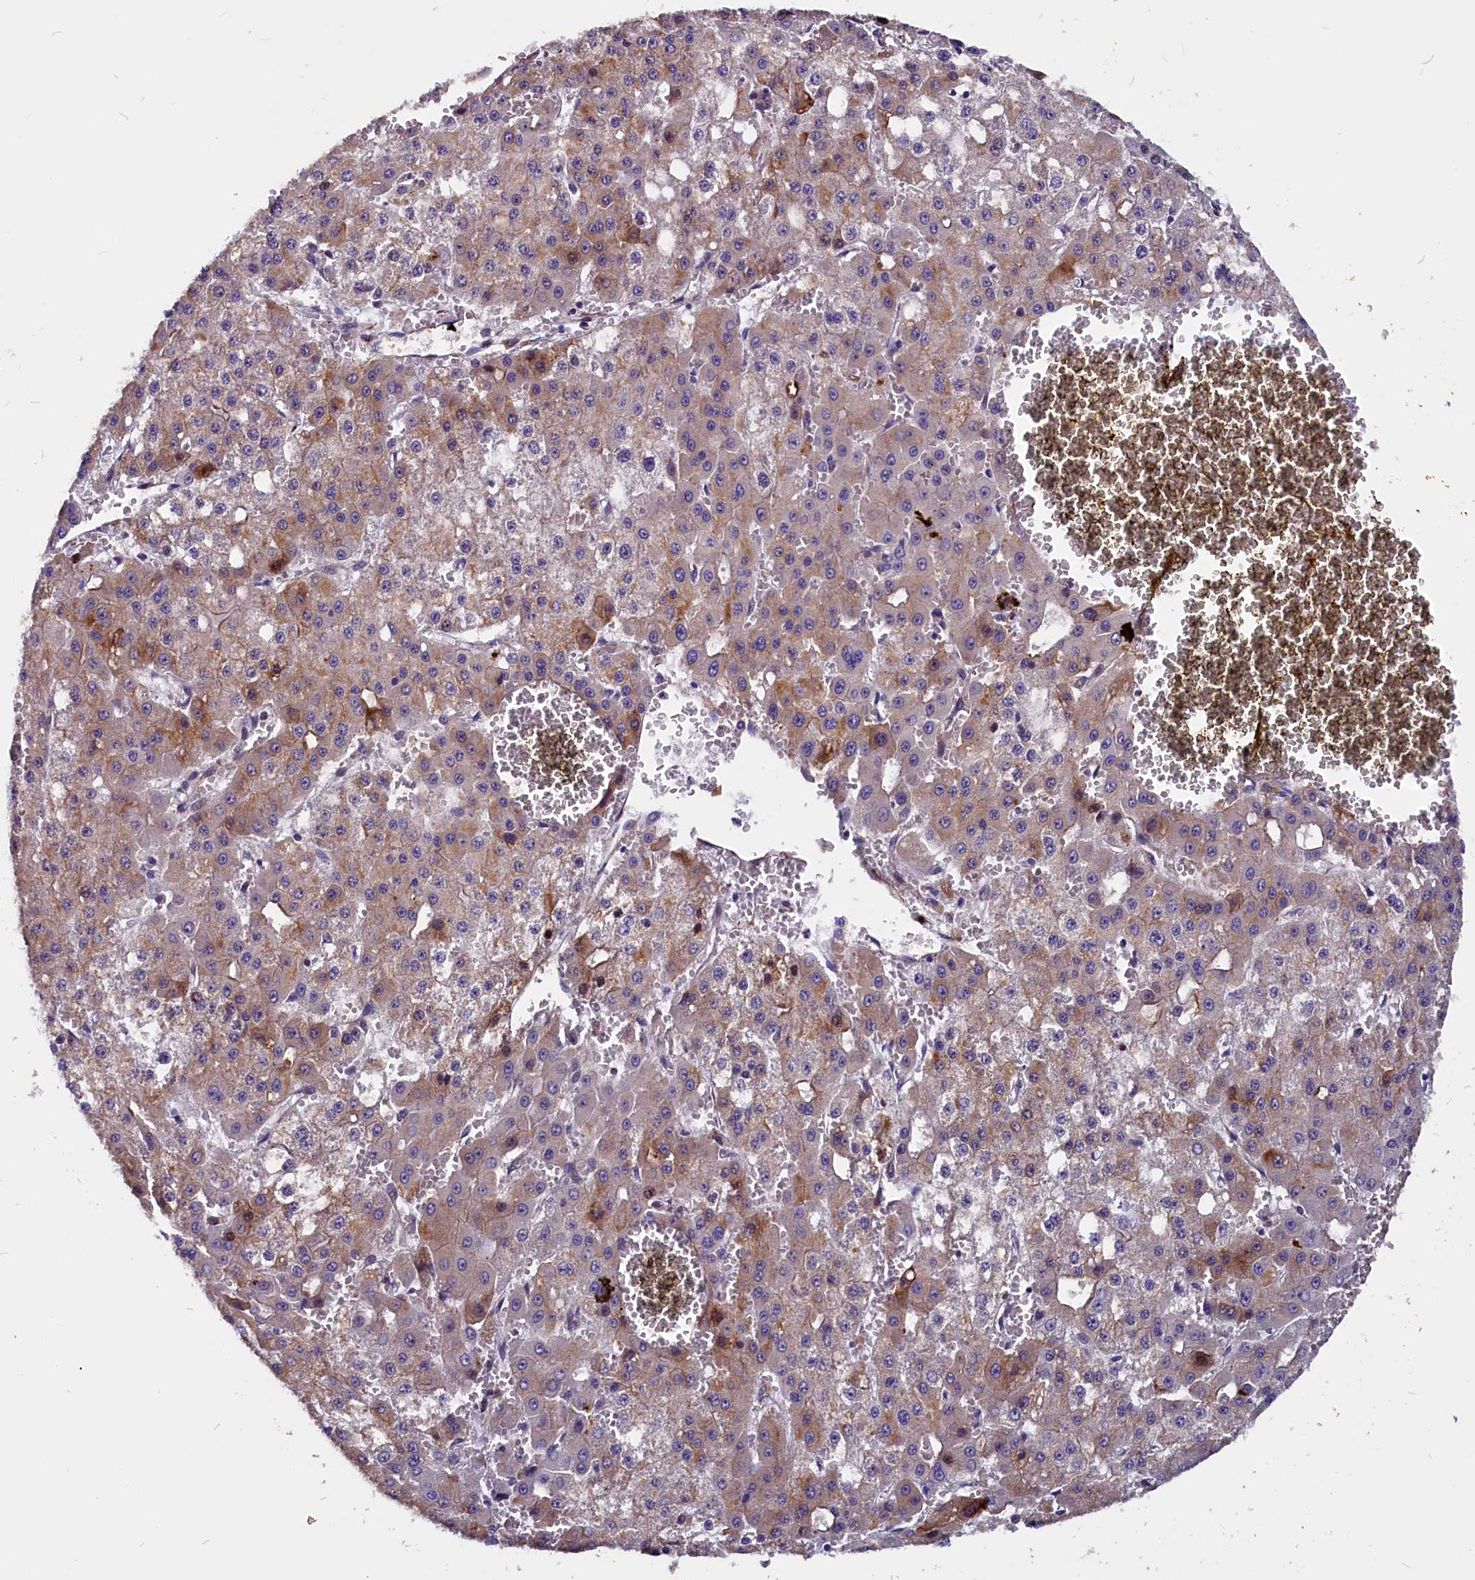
{"staining": {"intensity": "moderate", "quantity": ">75%", "location": "cytoplasmic/membranous"}, "tissue": "liver cancer", "cell_type": "Tumor cells", "image_type": "cancer", "snomed": [{"axis": "morphology", "description": "Carcinoma, Hepatocellular, NOS"}, {"axis": "topography", "description": "Liver"}], "caption": "A micrograph showing moderate cytoplasmic/membranous staining in approximately >75% of tumor cells in hepatocellular carcinoma (liver), as visualized by brown immunohistochemical staining.", "gene": "ZNF749", "patient": {"sex": "male", "age": 47}}